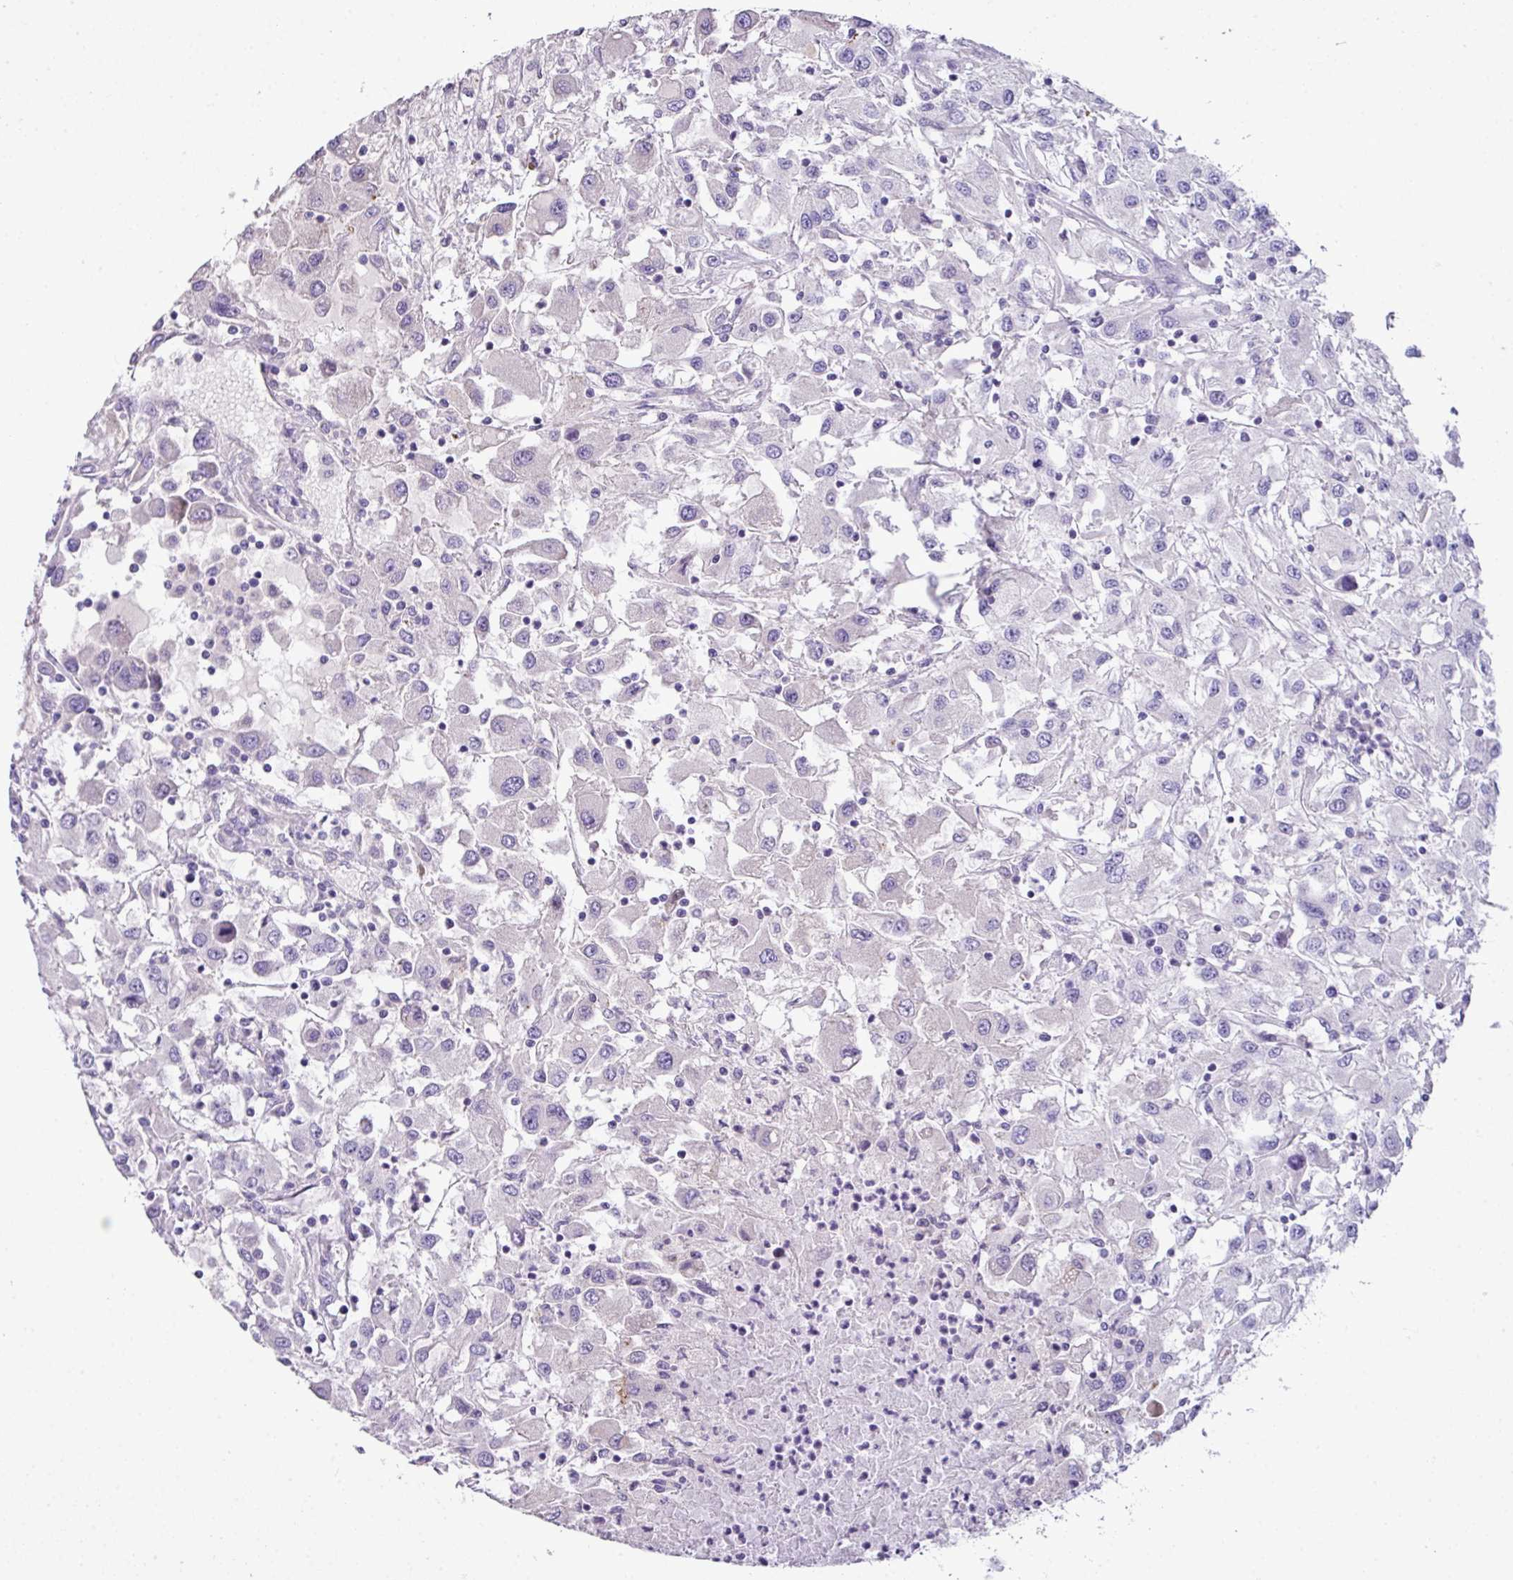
{"staining": {"intensity": "negative", "quantity": "none", "location": "none"}, "tissue": "renal cancer", "cell_type": "Tumor cells", "image_type": "cancer", "snomed": [{"axis": "morphology", "description": "Adenocarcinoma, NOS"}, {"axis": "topography", "description": "Kidney"}], "caption": "A photomicrograph of renal adenocarcinoma stained for a protein demonstrates no brown staining in tumor cells. (Stains: DAB immunohistochemistry (IHC) with hematoxylin counter stain, Microscopy: brightfield microscopy at high magnification).", "gene": "PIK3R5", "patient": {"sex": "female", "age": 67}}